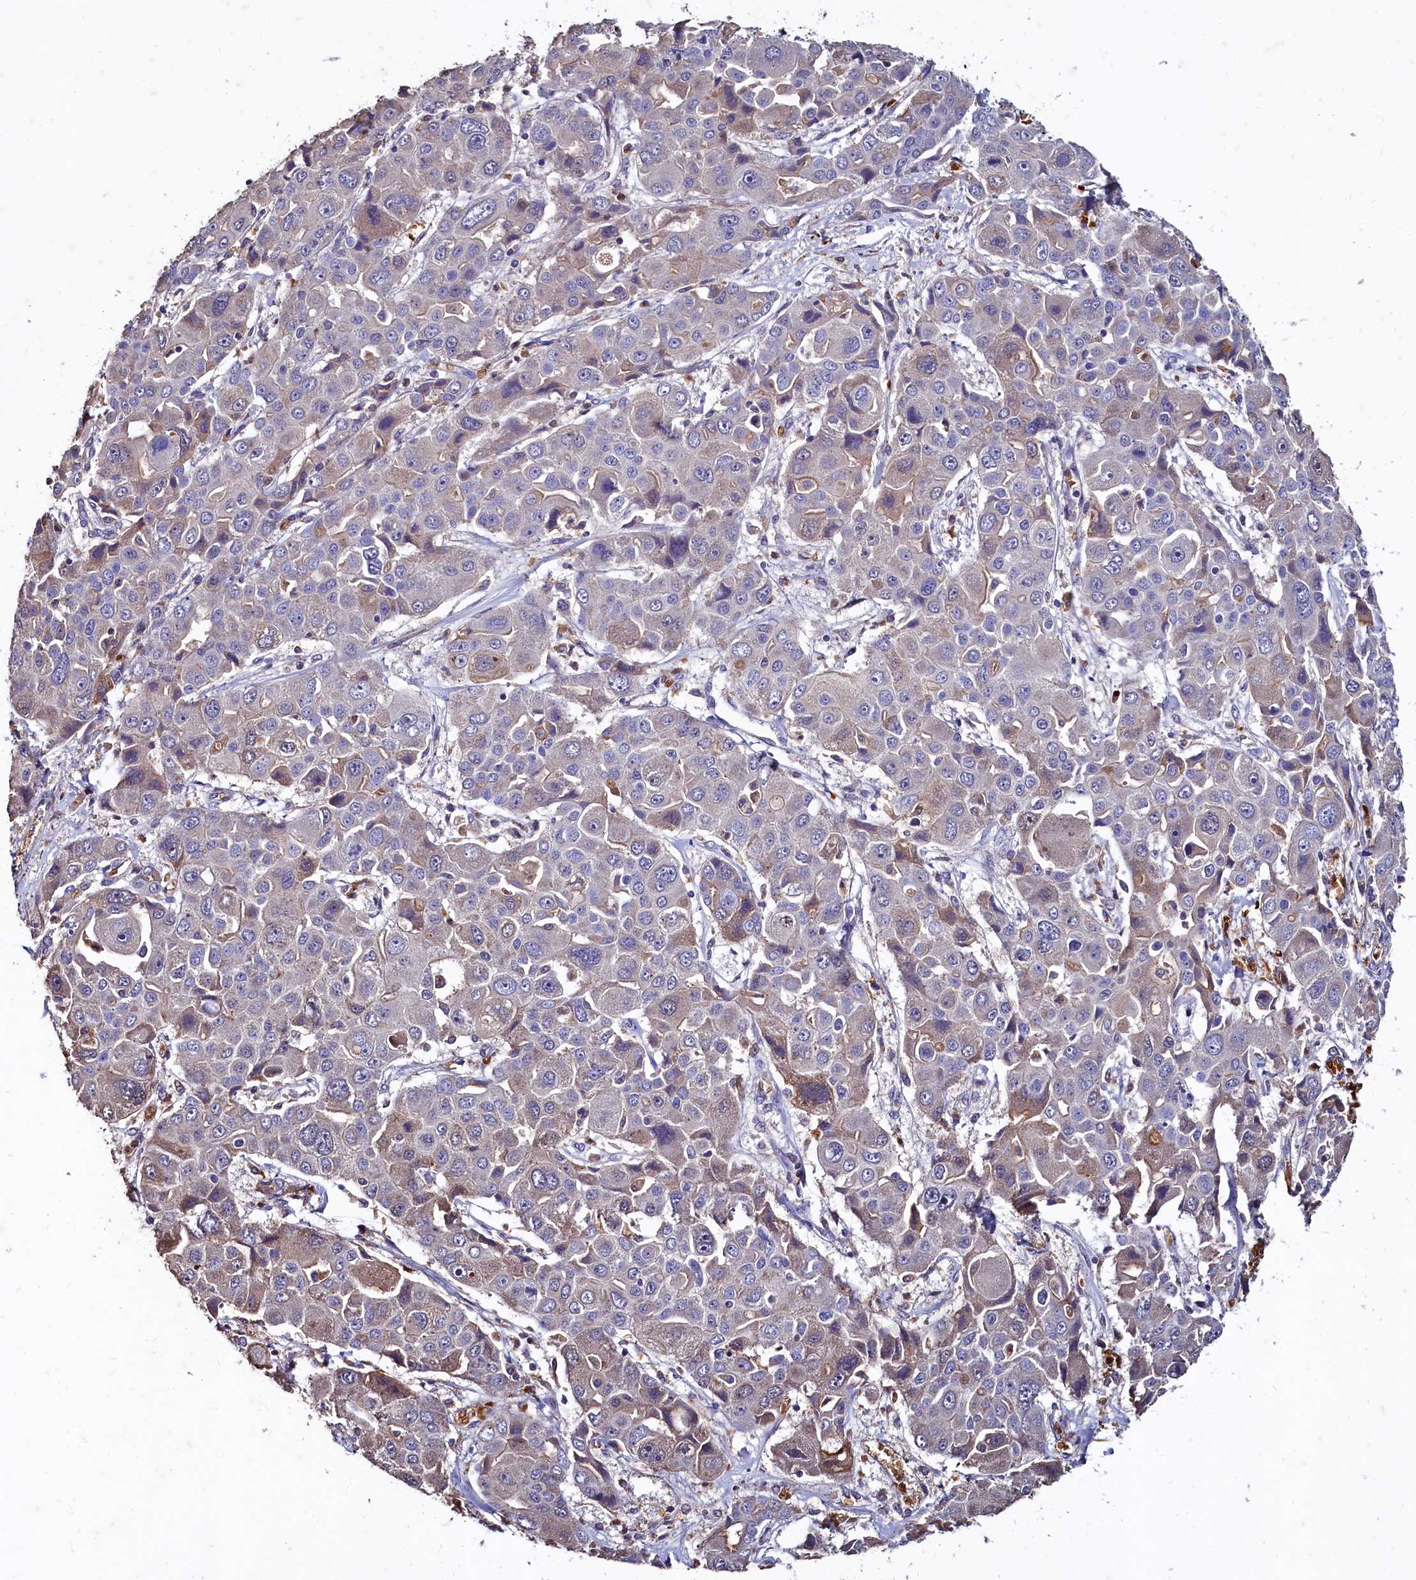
{"staining": {"intensity": "weak", "quantity": "<25%", "location": "cytoplasmic/membranous"}, "tissue": "liver cancer", "cell_type": "Tumor cells", "image_type": "cancer", "snomed": [{"axis": "morphology", "description": "Cholangiocarcinoma"}, {"axis": "topography", "description": "Liver"}], "caption": "IHC of liver cancer exhibits no positivity in tumor cells.", "gene": "CSTPP1", "patient": {"sex": "male", "age": 67}}